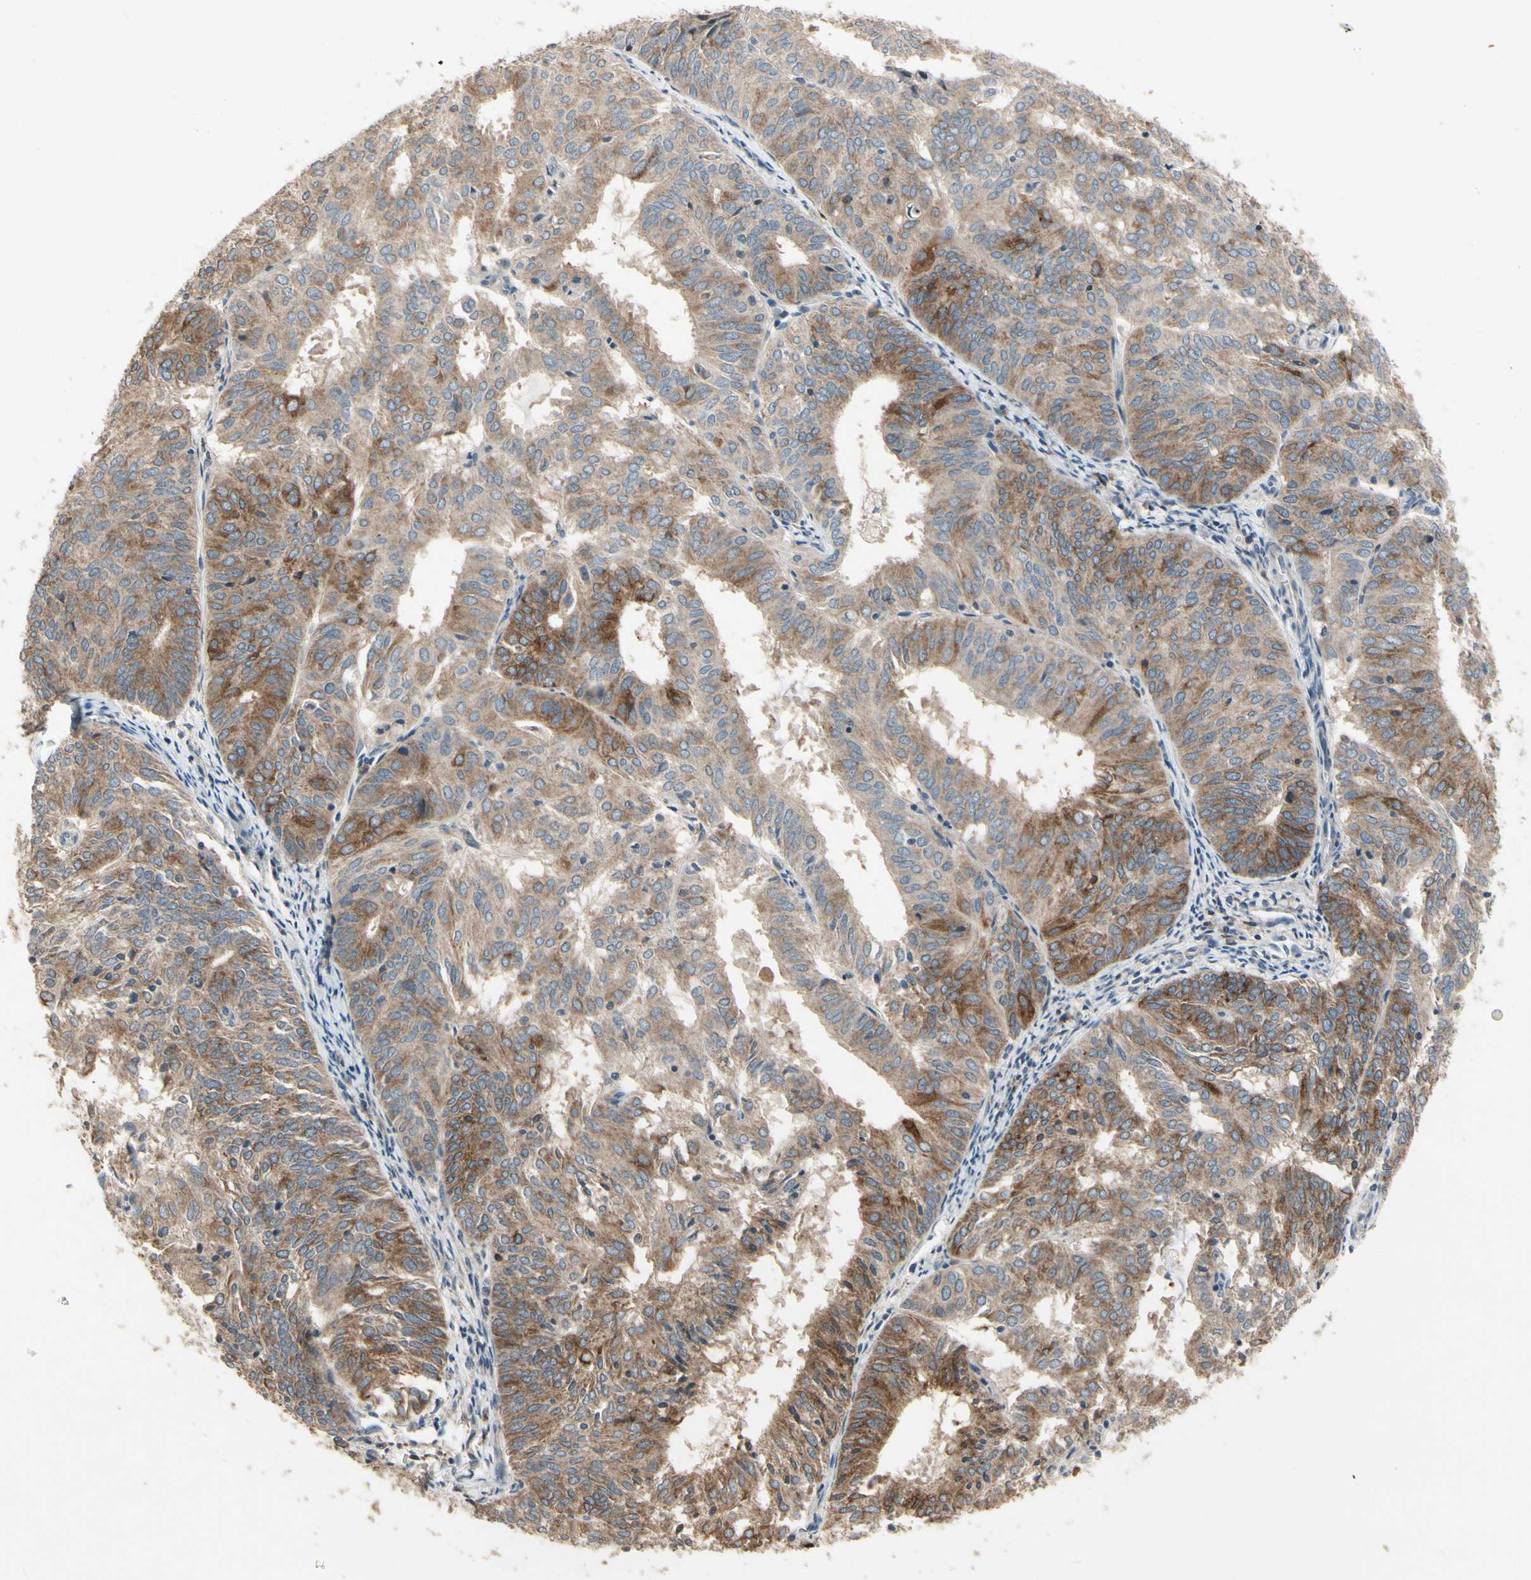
{"staining": {"intensity": "strong", "quantity": "25%-75%", "location": "cytoplasmic/membranous"}, "tissue": "endometrial cancer", "cell_type": "Tumor cells", "image_type": "cancer", "snomed": [{"axis": "morphology", "description": "Adenocarcinoma, NOS"}, {"axis": "topography", "description": "Uterus"}], "caption": "The micrograph reveals a brown stain indicating the presence of a protein in the cytoplasmic/membranous of tumor cells in endometrial adenocarcinoma.", "gene": "CGREF1", "patient": {"sex": "female", "age": 60}}